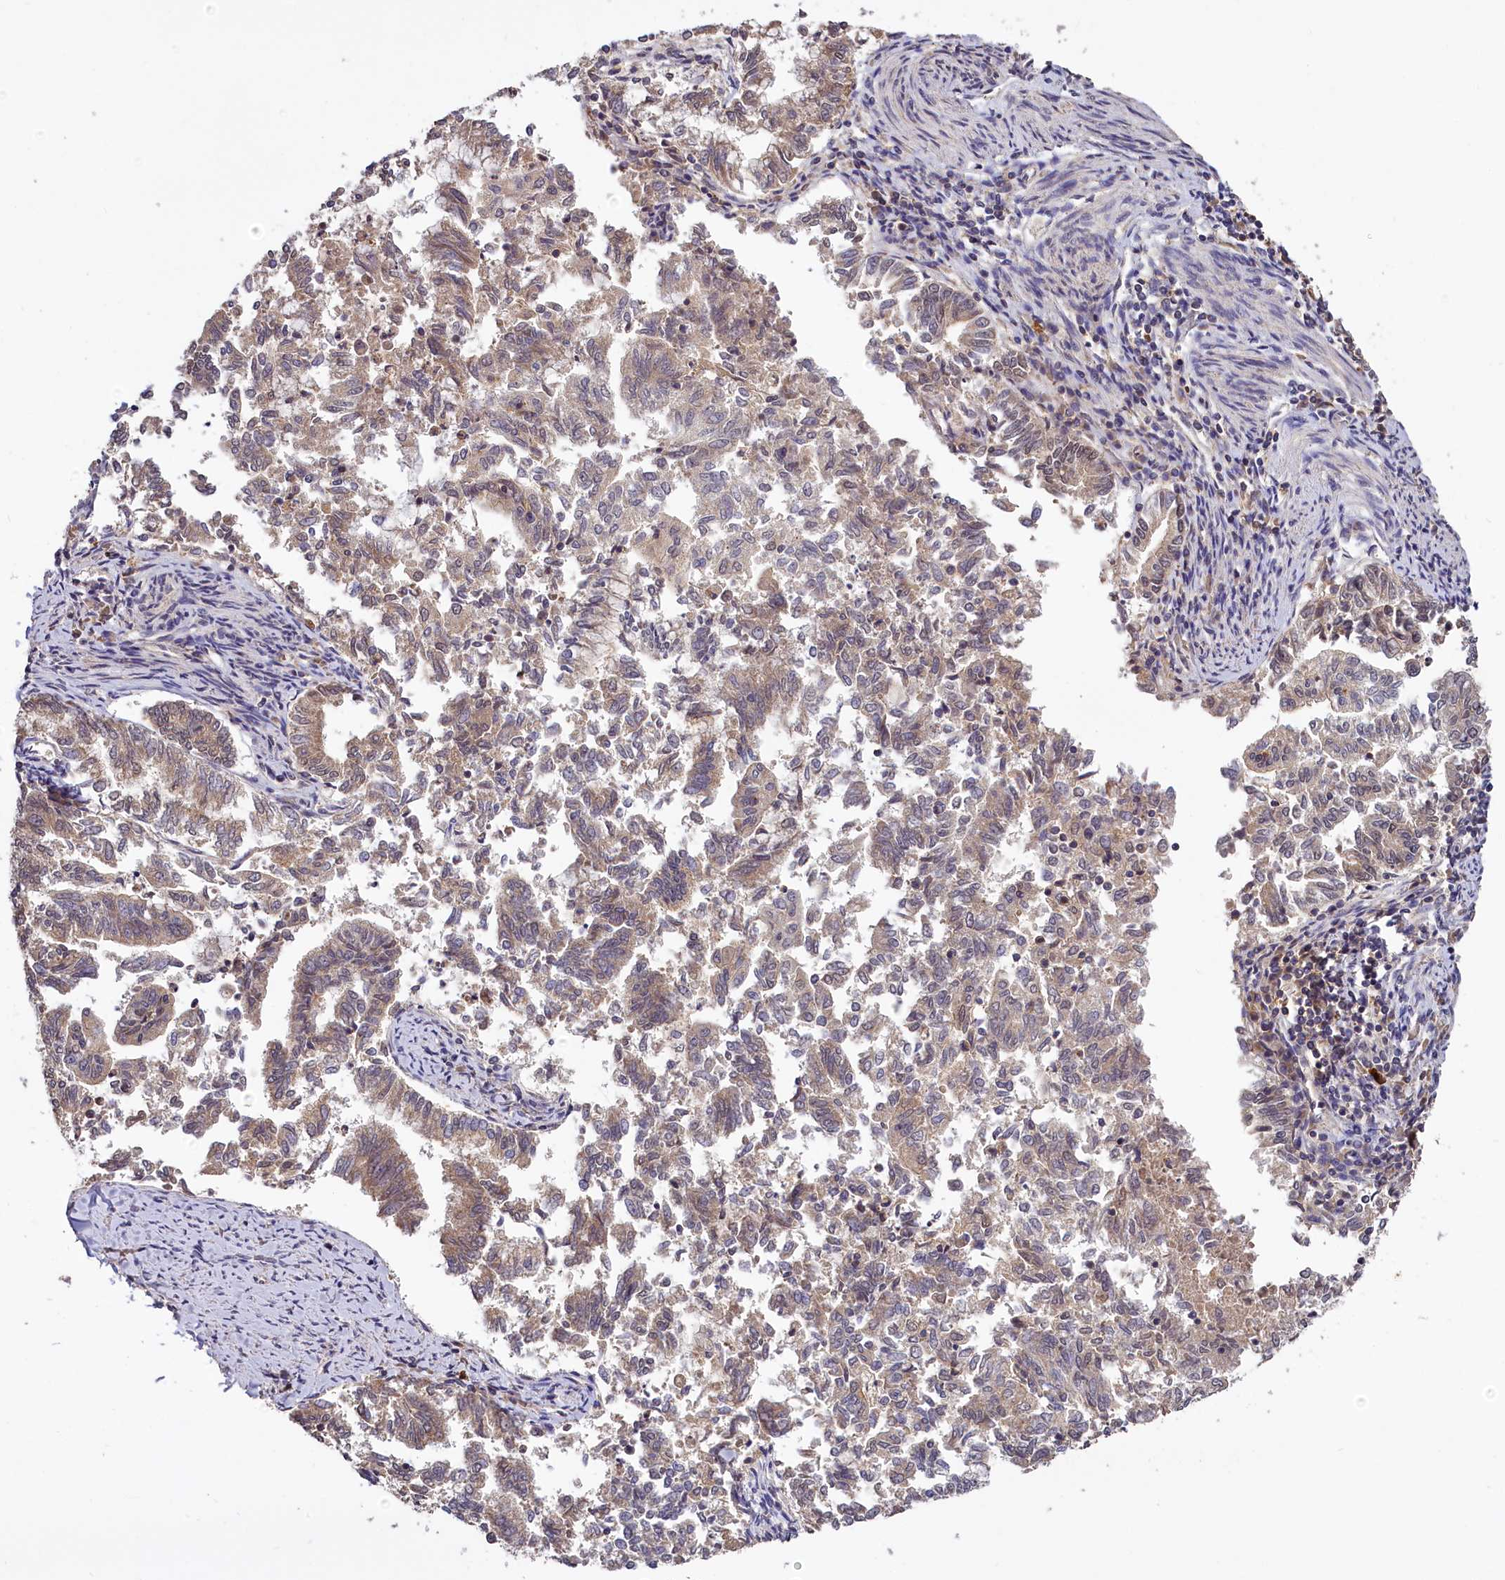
{"staining": {"intensity": "weak", "quantity": "25%-75%", "location": "cytoplasmic/membranous"}, "tissue": "endometrial cancer", "cell_type": "Tumor cells", "image_type": "cancer", "snomed": [{"axis": "morphology", "description": "Adenocarcinoma, NOS"}, {"axis": "topography", "description": "Endometrium"}], "caption": "Protein analysis of endometrial adenocarcinoma tissue shows weak cytoplasmic/membranous staining in about 25%-75% of tumor cells.", "gene": "TMEM39A", "patient": {"sex": "female", "age": 79}}